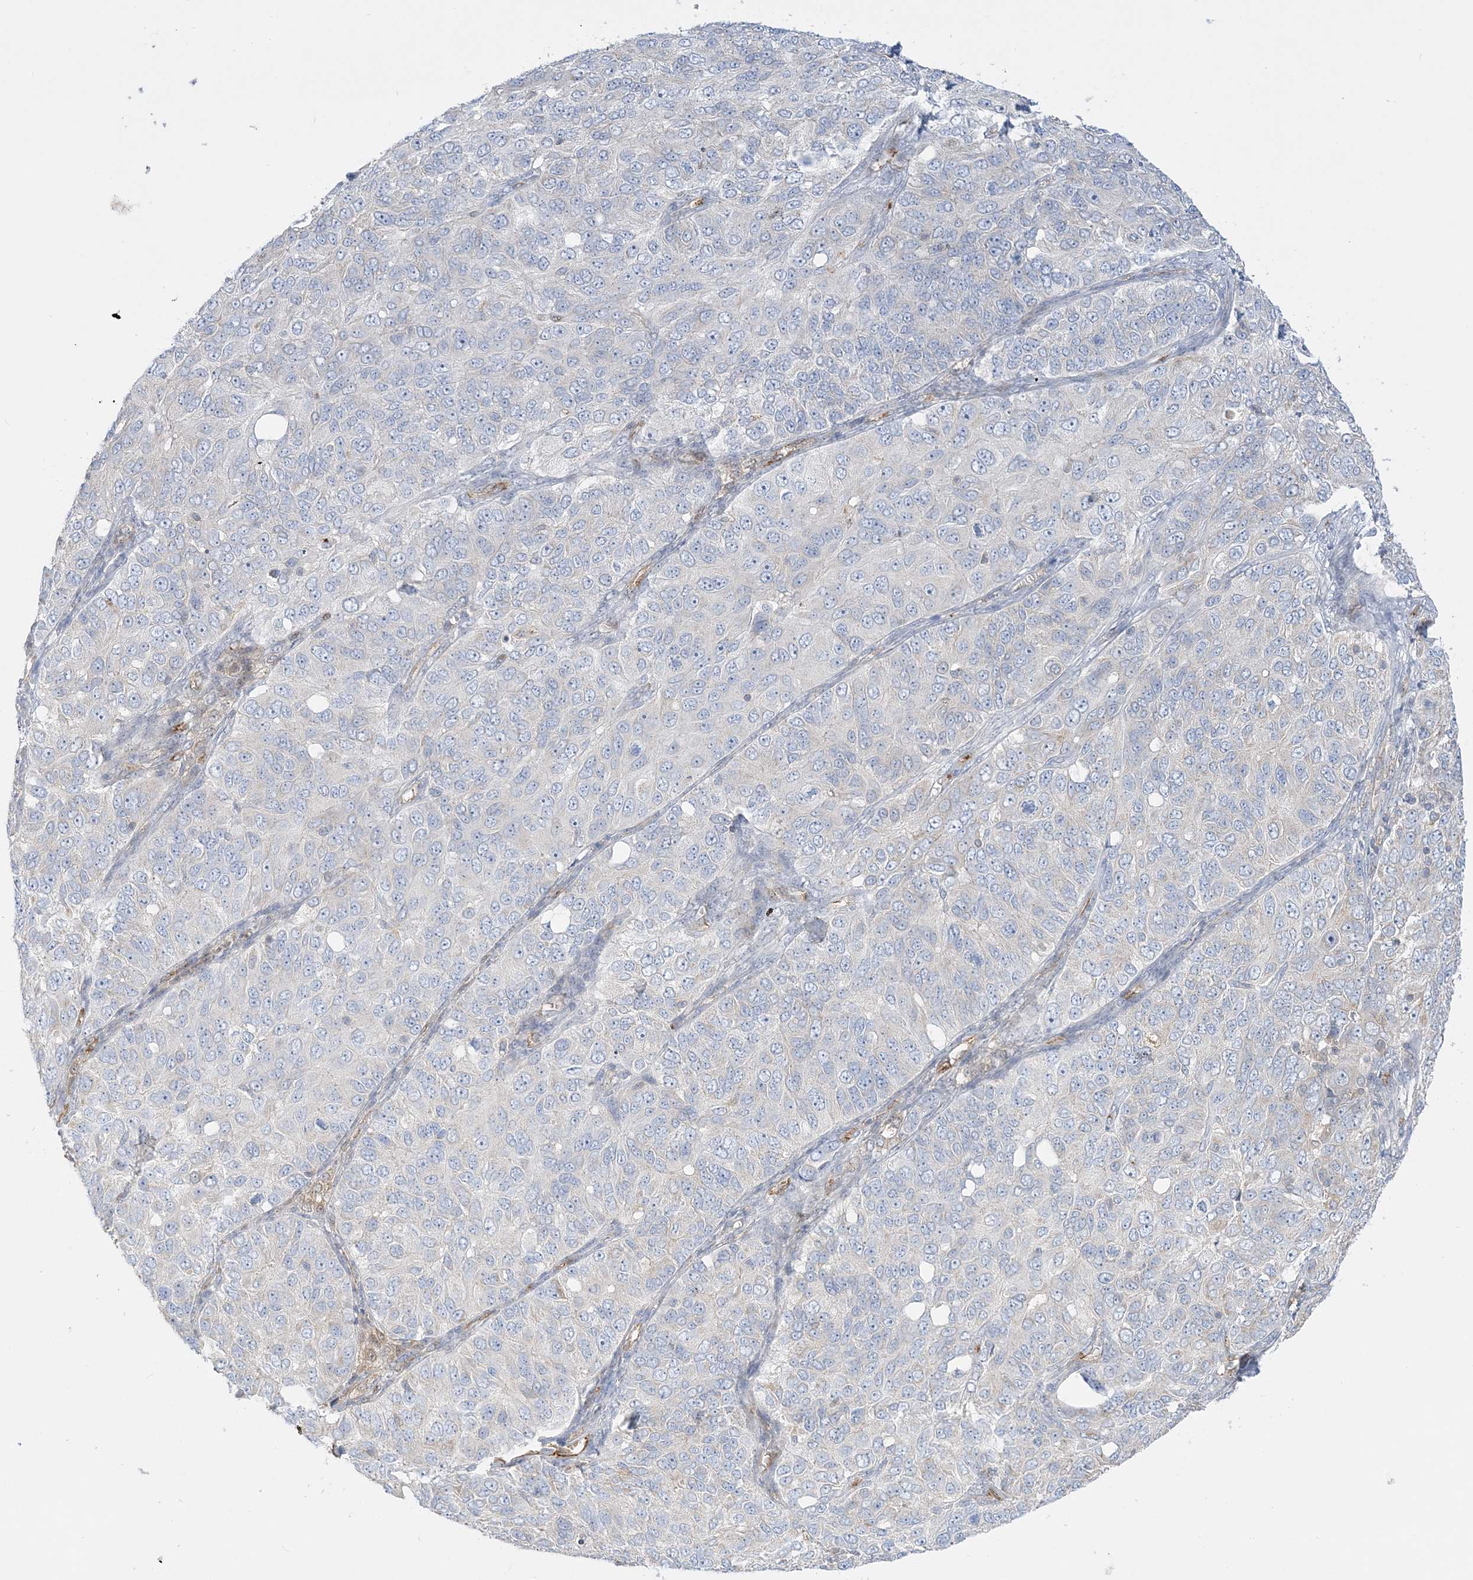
{"staining": {"intensity": "negative", "quantity": "none", "location": "none"}, "tissue": "ovarian cancer", "cell_type": "Tumor cells", "image_type": "cancer", "snomed": [{"axis": "morphology", "description": "Carcinoma, endometroid"}, {"axis": "topography", "description": "Ovary"}], "caption": "Ovarian cancer was stained to show a protein in brown. There is no significant positivity in tumor cells.", "gene": "INPP1", "patient": {"sex": "female", "age": 51}}